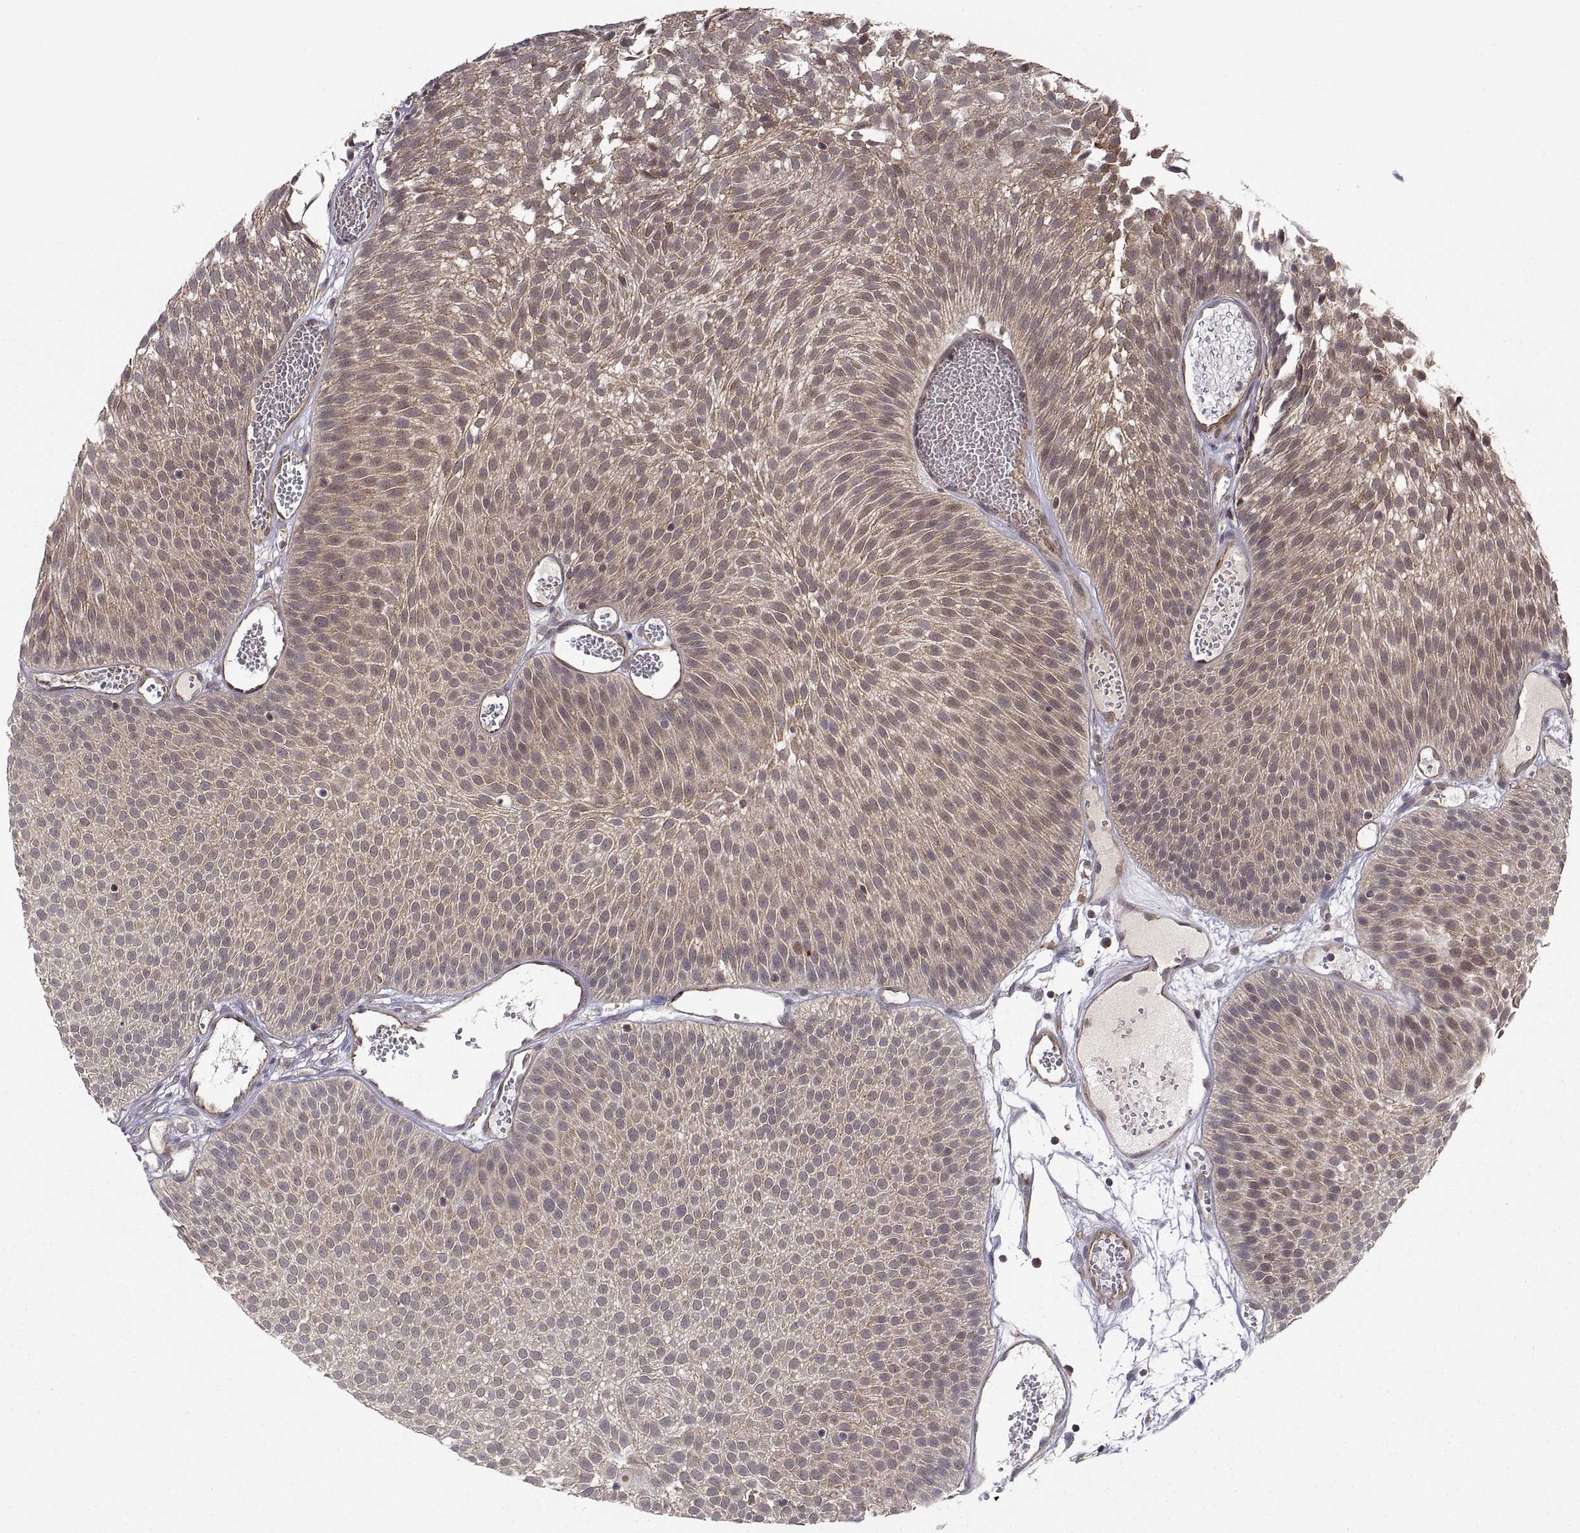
{"staining": {"intensity": "moderate", "quantity": "25%-75%", "location": "cytoplasmic/membranous"}, "tissue": "urothelial cancer", "cell_type": "Tumor cells", "image_type": "cancer", "snomed": [{"axis": "morphology", "description": "Urothelial carcinoma, Low grade"}, {"axis": "topography", "description": "Urinary bladder"}], "caption": "Brown immunohistochemical staining in urothelial carcinoma (low-grade) shows moderate cytoplasmic/membranous positivity in approximately 25%-75% of tumor cells.", "gene": "ABL2", "patient": {"sex": "male", "age": 52}}